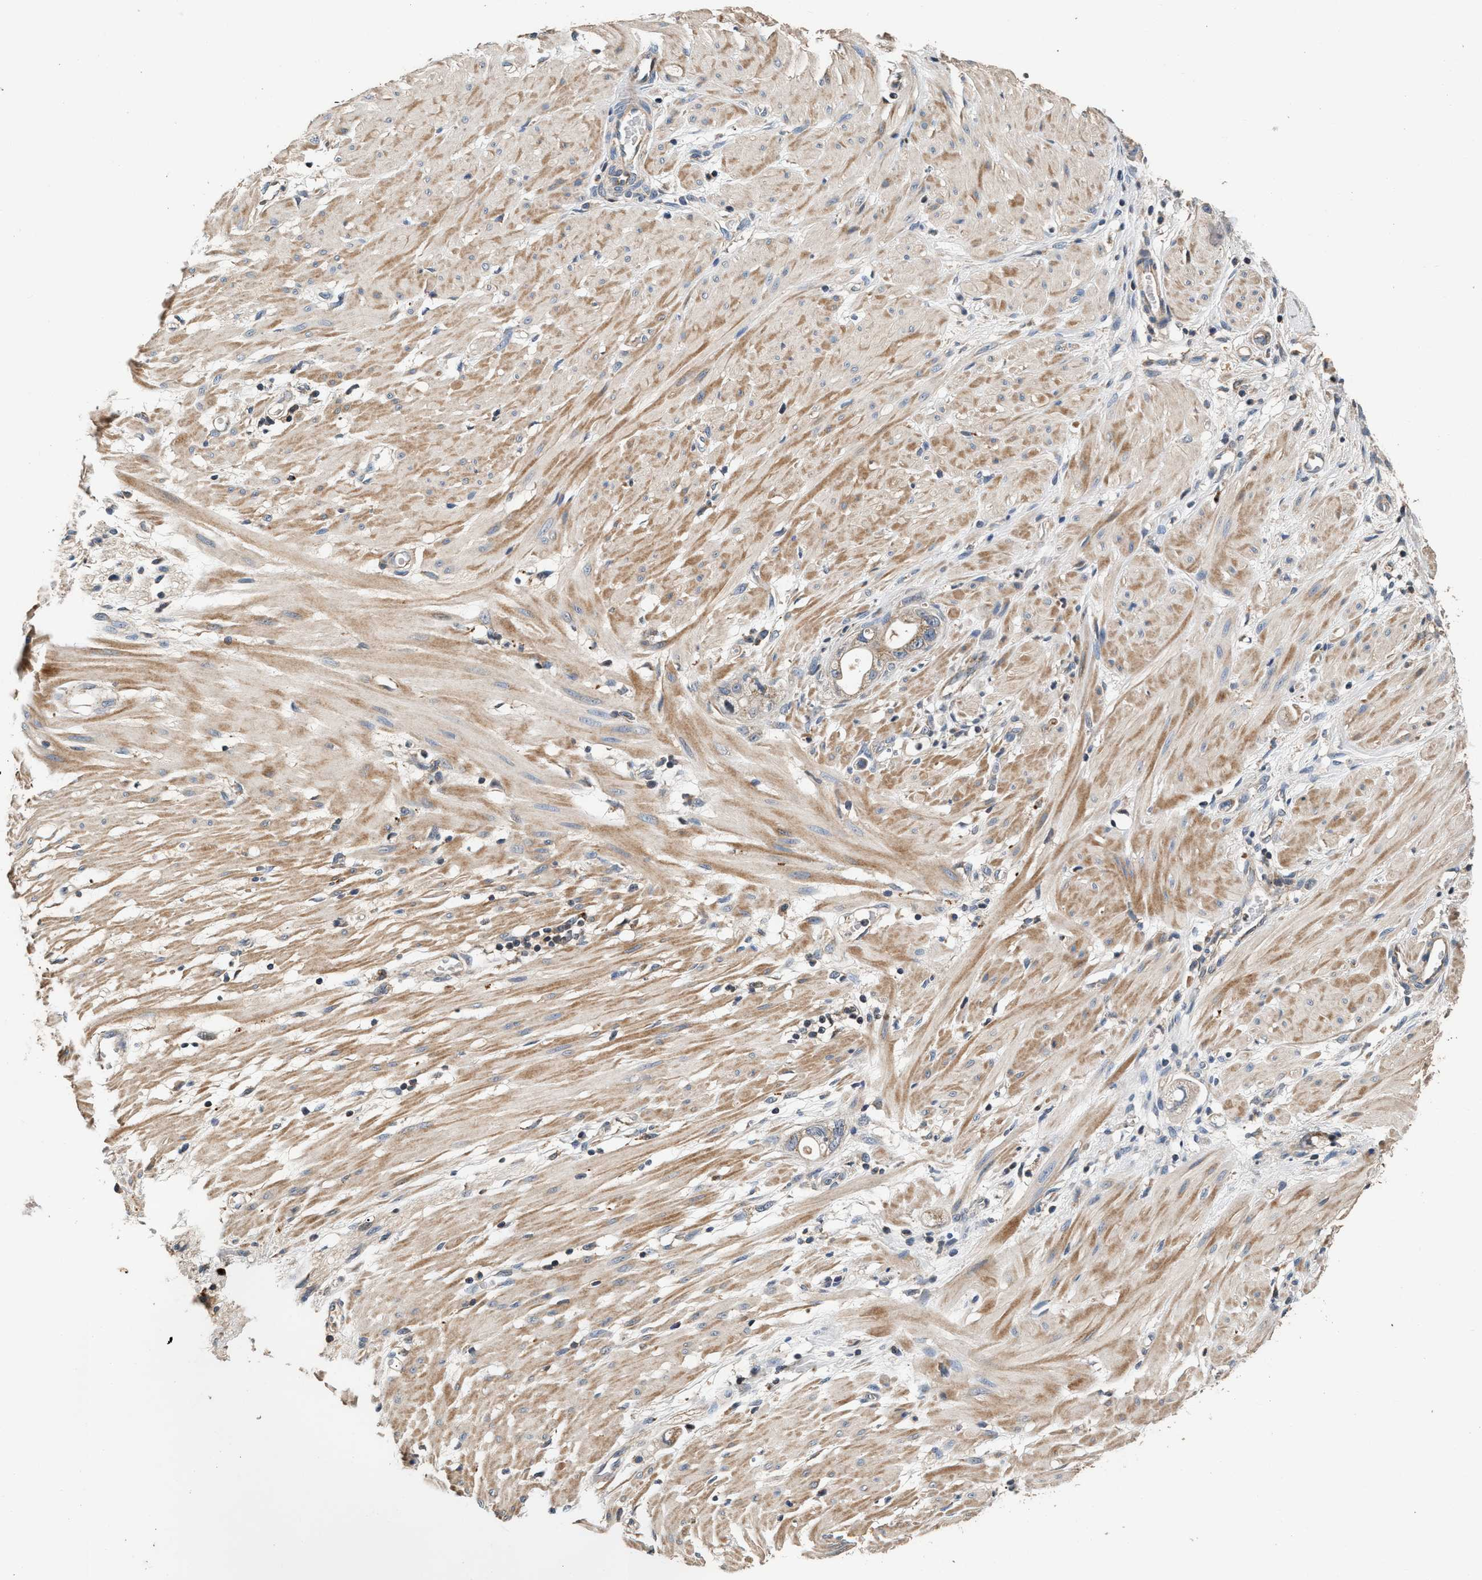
{"staining": {"intensity": "weak", "quantity": ">75%", "location": "cytoplasmic/membranous"}, "tissue": "stomach cancer", "cell_type": "Tumor cells", "image_type": "cancer", "snomed": [{"axis": "morphology", "description": "Adenocarcinoma, NOS"}, {"axis": "topography", "description": "Stomach"}, {"axis": "topography", "description": "Stomach, lower"}], "caption": "Protein expression analysis of stomach cancer shows weak cytoplasmic/membranous staining in about >75% of tumor cells.", "gene": "PTGR3", "patient": {"sex": "female", "age": 48}}